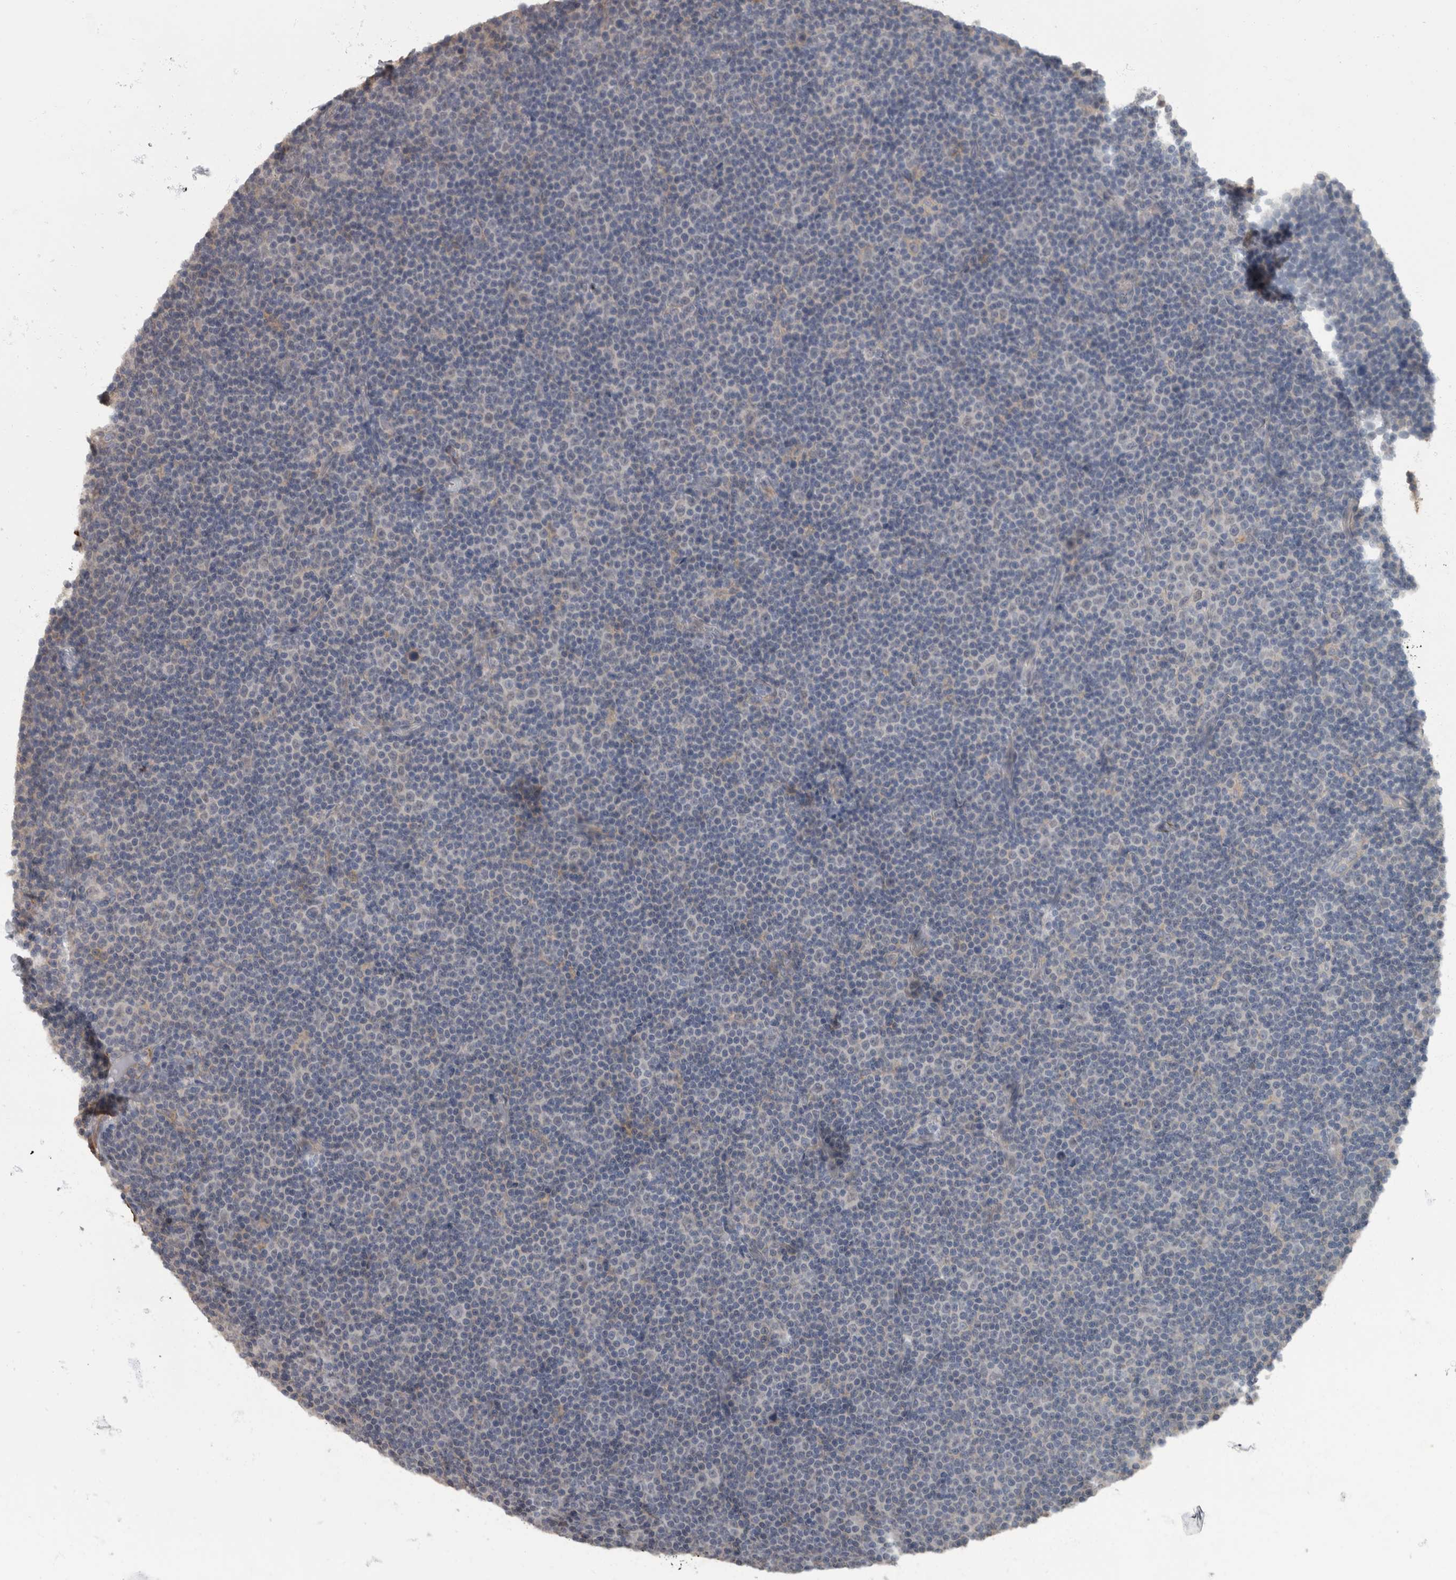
{"staining": {"intensity": "negative", "quantity": "none", "location": "none"}, "tissue": "lymphoma", "cell_type": "Tumor cells", "image_type": "cancer", "snomed": [{"axis": "morphology", "description": "Malignant lymphoma, non-Hodgkin's type, Low grade"}, {"axis": "topography", "description": "Lymph node"}], "caption": "This is an immunohistochemistry photomicrograph of lymphoma. There is no positivity in tumor cells.", "gene": "MASTL", "patient": {"sex": "female", "age": 67}}